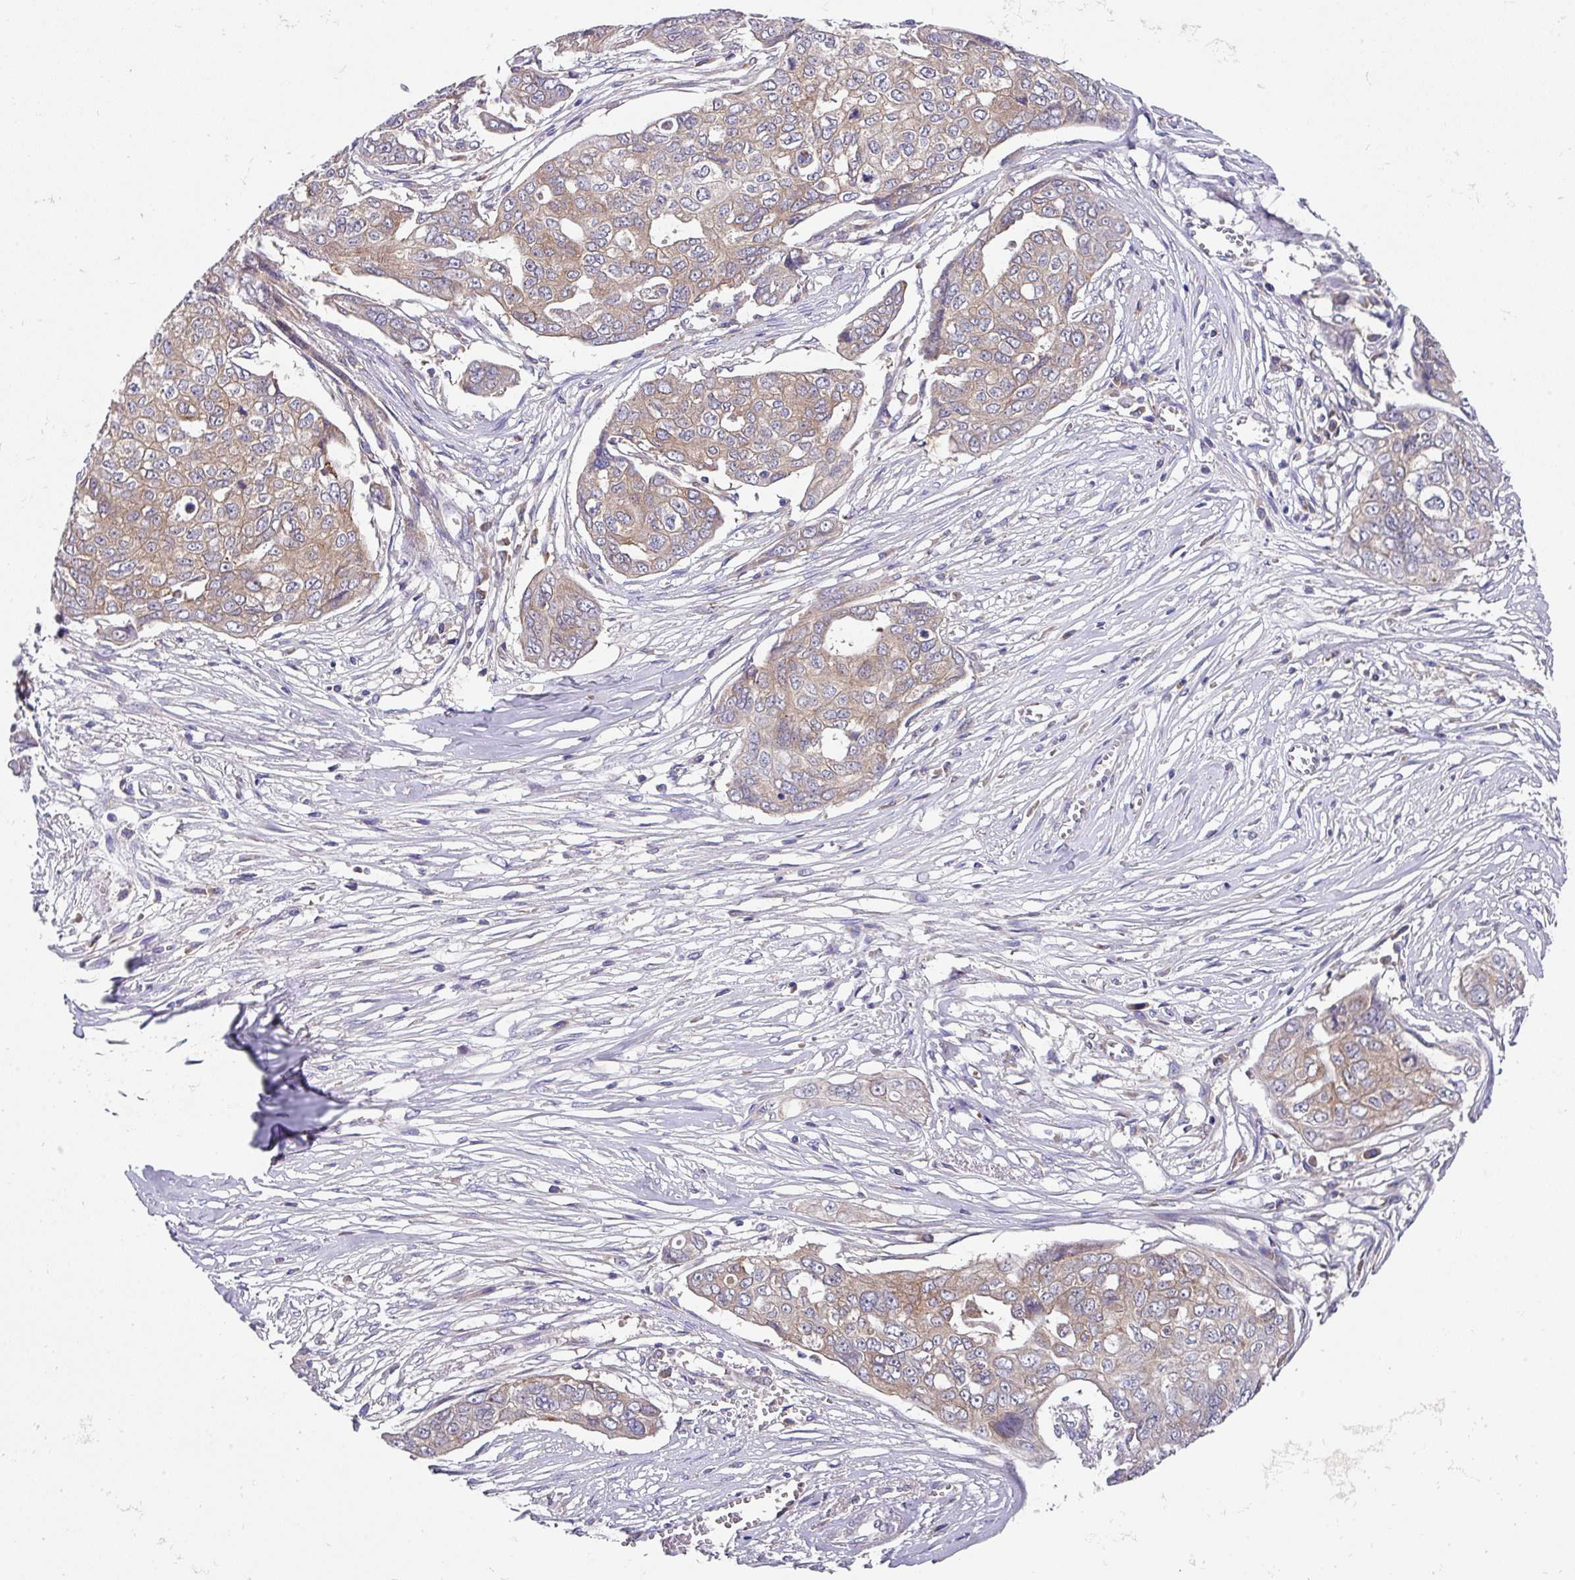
{"staining": {"intensity": "weak", "quantity": ">75%", "location": "cytoplasmic/membranous"}, "tissue": "ovarian cancer", "cell_type": "Tumor cells", "image_type": "cancer", "snomed": [{"axis": "morphology", "description": "Carcinoma, endometroid"}, {"axis": "topography", "description": "Ovary"}], "caption": "Immunohistochemistry micrograph of neoplastic tissue: ovarian cancer stained using immunohistochemistry reveals low levels of weak protein expression localized specifically in the cytoplasmic/membranous of tumor cells, appearing as a cytoplasmic/membranous brown color.", "gene": "EIF4B", "patient": {"sex": "female", "age": 70}}